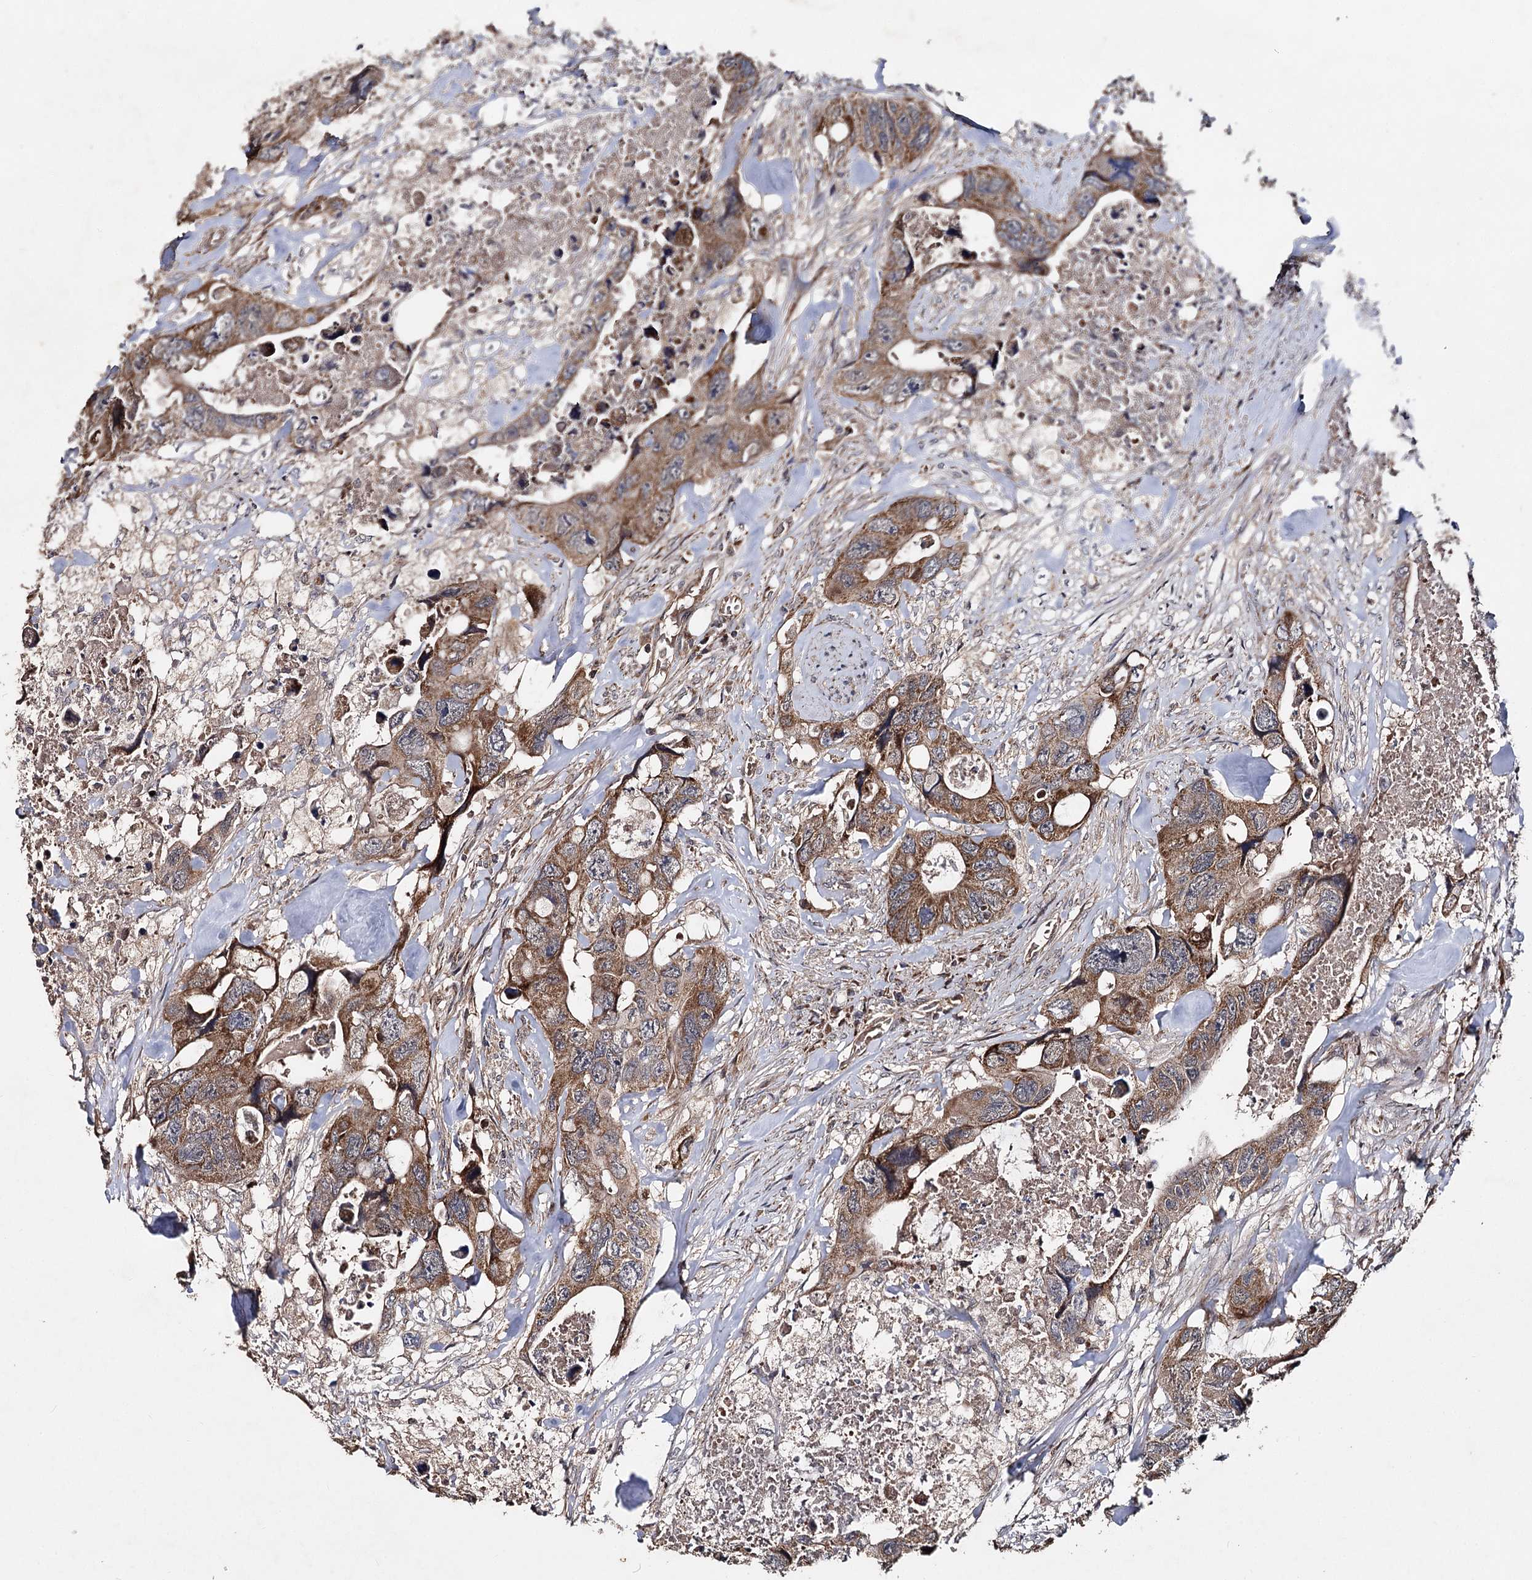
{"staining": {"intensity": "moderate", "quantity": ">75%", "location": "cytoplasmic/membranous"}, "tissue": "colorectal cancer", "cell_type": "Tumor cells", "image_type": "cancer", "snomed": [{"axis": "morphology", "description": "Adenocarcinoma, NOS"}, {"axis": "topography", "description": "Rectum"}], "caption": "The image demonstrates a brown stain indicating the presence of a protein in the cytoplasmic/membranous of tumor cells in colorectal cancer (adenocarcinoma).", "gene": "MINDY3", "patient": {"sex": "male", "age": 57}}